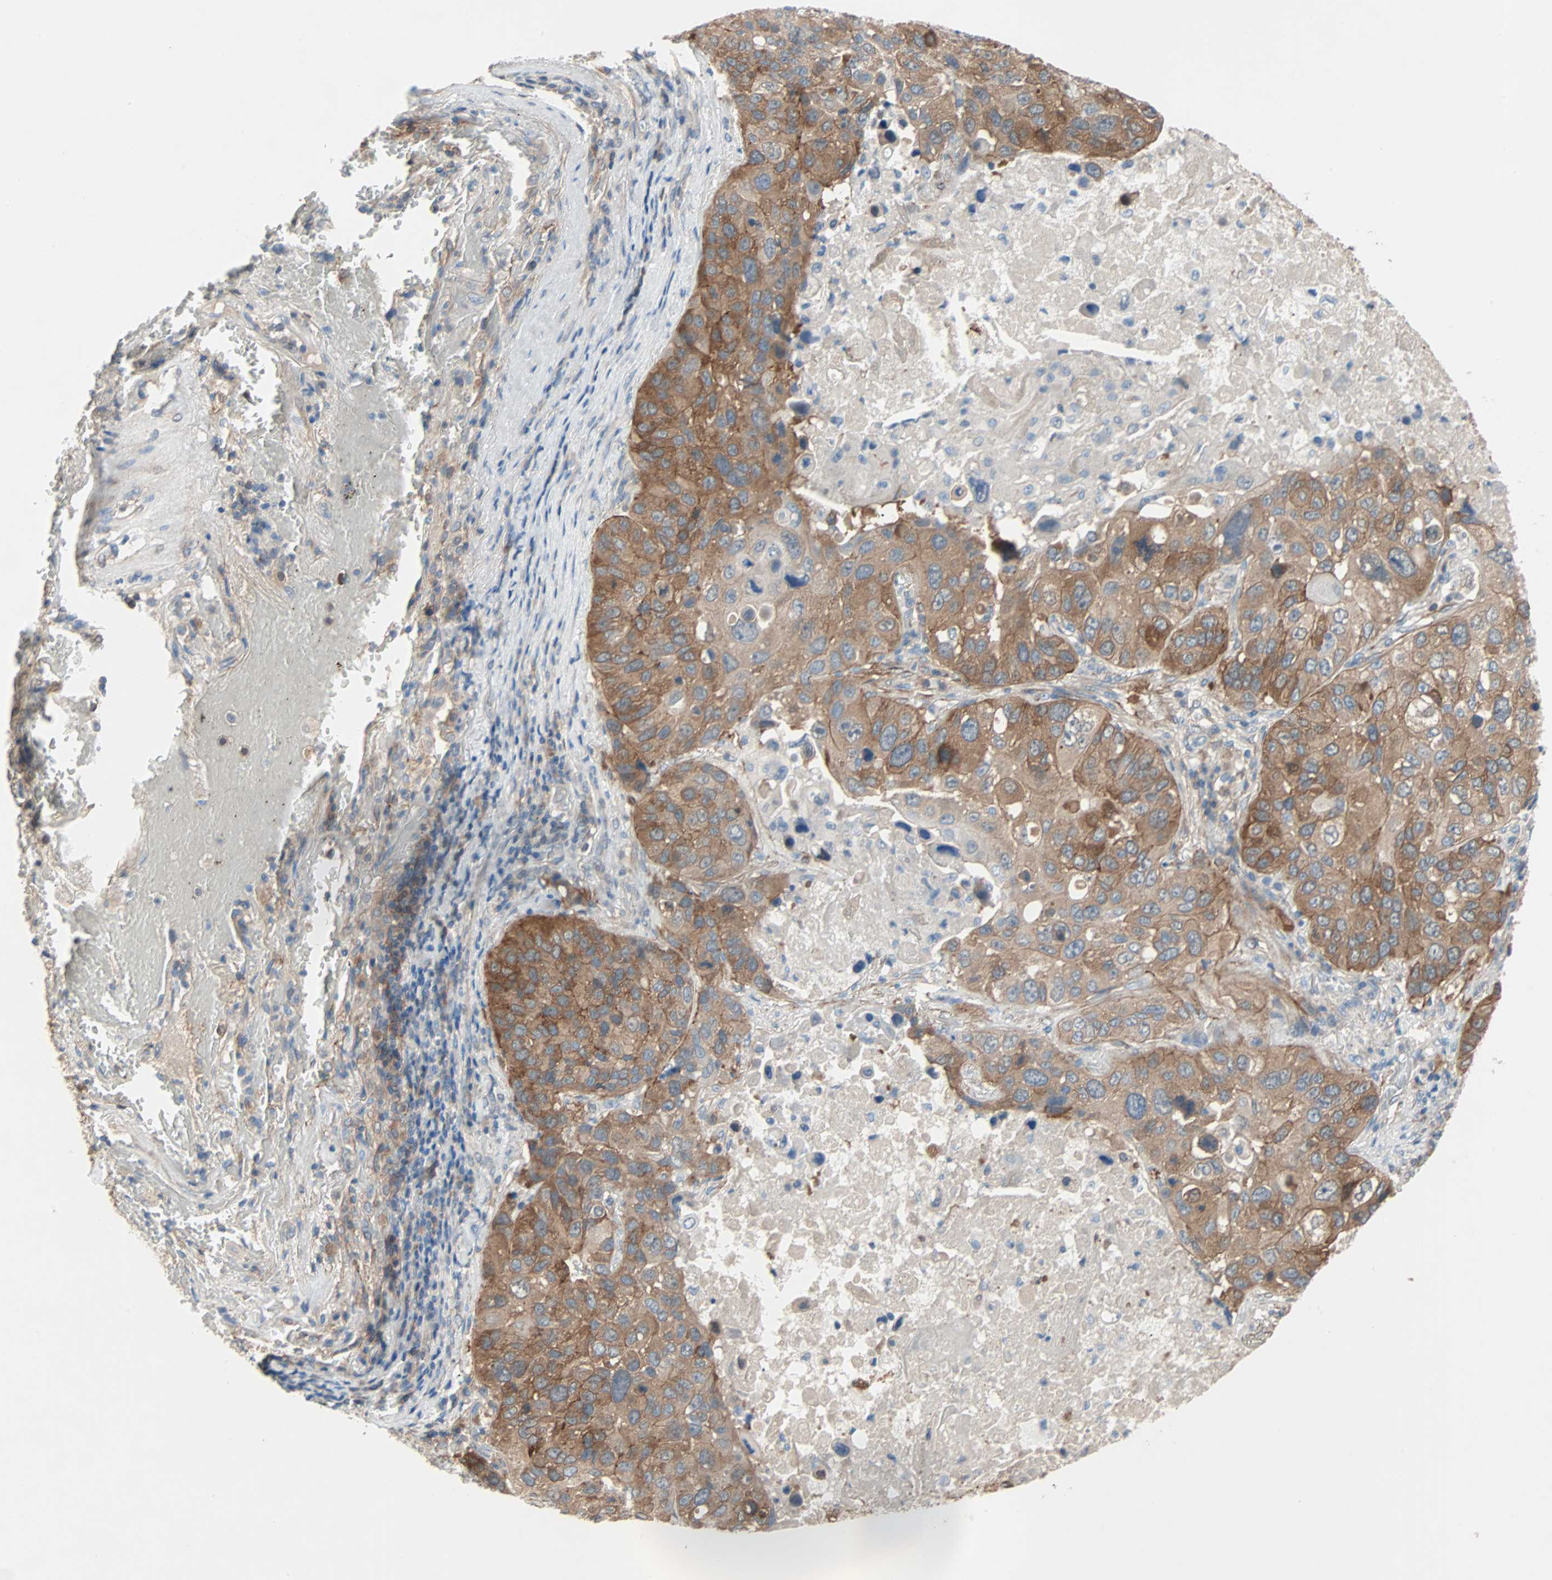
{"staining": {"intensity": "strong", "quantity": ">75%", "location": "cytoplasmic/membranous"}, "tissue": "lung cancer", "cell_type": "Tumor cells", "image_type": "cancer", "snomed": [{"axis": "morphology", "description": "Squamous cell carcinoma, NOS"}, {"axis": "topography", "description": "Lung"}], "caption": "Immunohistochemistry (DAB (3,3'-diaminobenzidine)) staining of human lung cancer (squamous cell carcinoma) demonstrates strong cytoplasmic/membranous protein staining in about >75% of tumor cells.", "gene": "TNFRSF12A", "patient": {"sex": "male", "age": 57}}